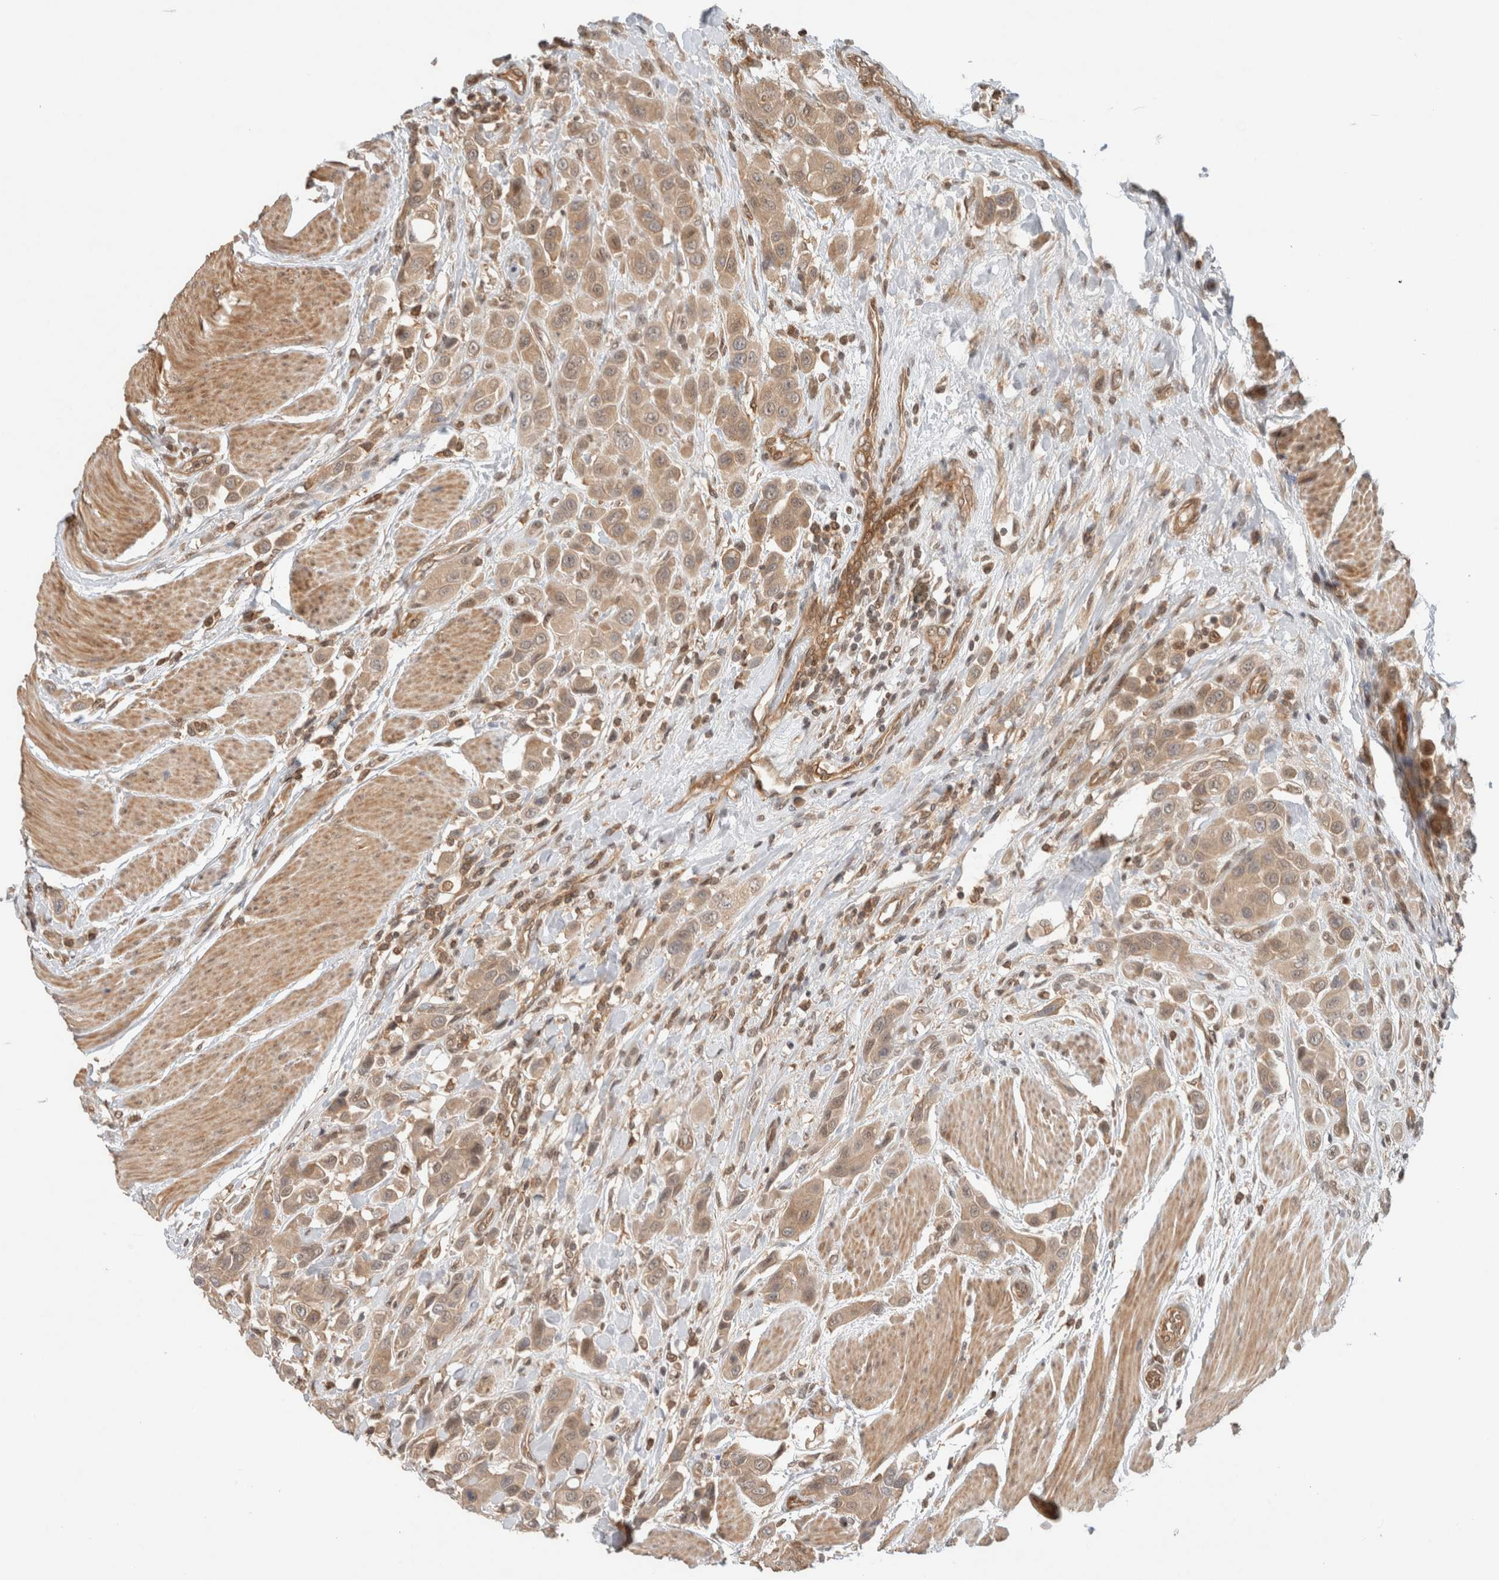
{"staining": {"intensity": "weak", "quantity": ">75%", "location": "cytoplasmic/membranous"}, "tissue": "urothelial cancer", "cell_type": "Tumor cells", "image_type": "cancer", "snomed": [{"axis": "morphology", "description": "Urothelial carcinoma, High grade"}, {"axis": "topography", "description": "Urinary bladder"}], "caption": "Urothelial carcinoma (high-grade) tissue exhibits weak cytoplasmic/membranous expression in about >75% of tumor cells", "gene": "CAAP1", "patient": {"sex": "male", "age": 50}}